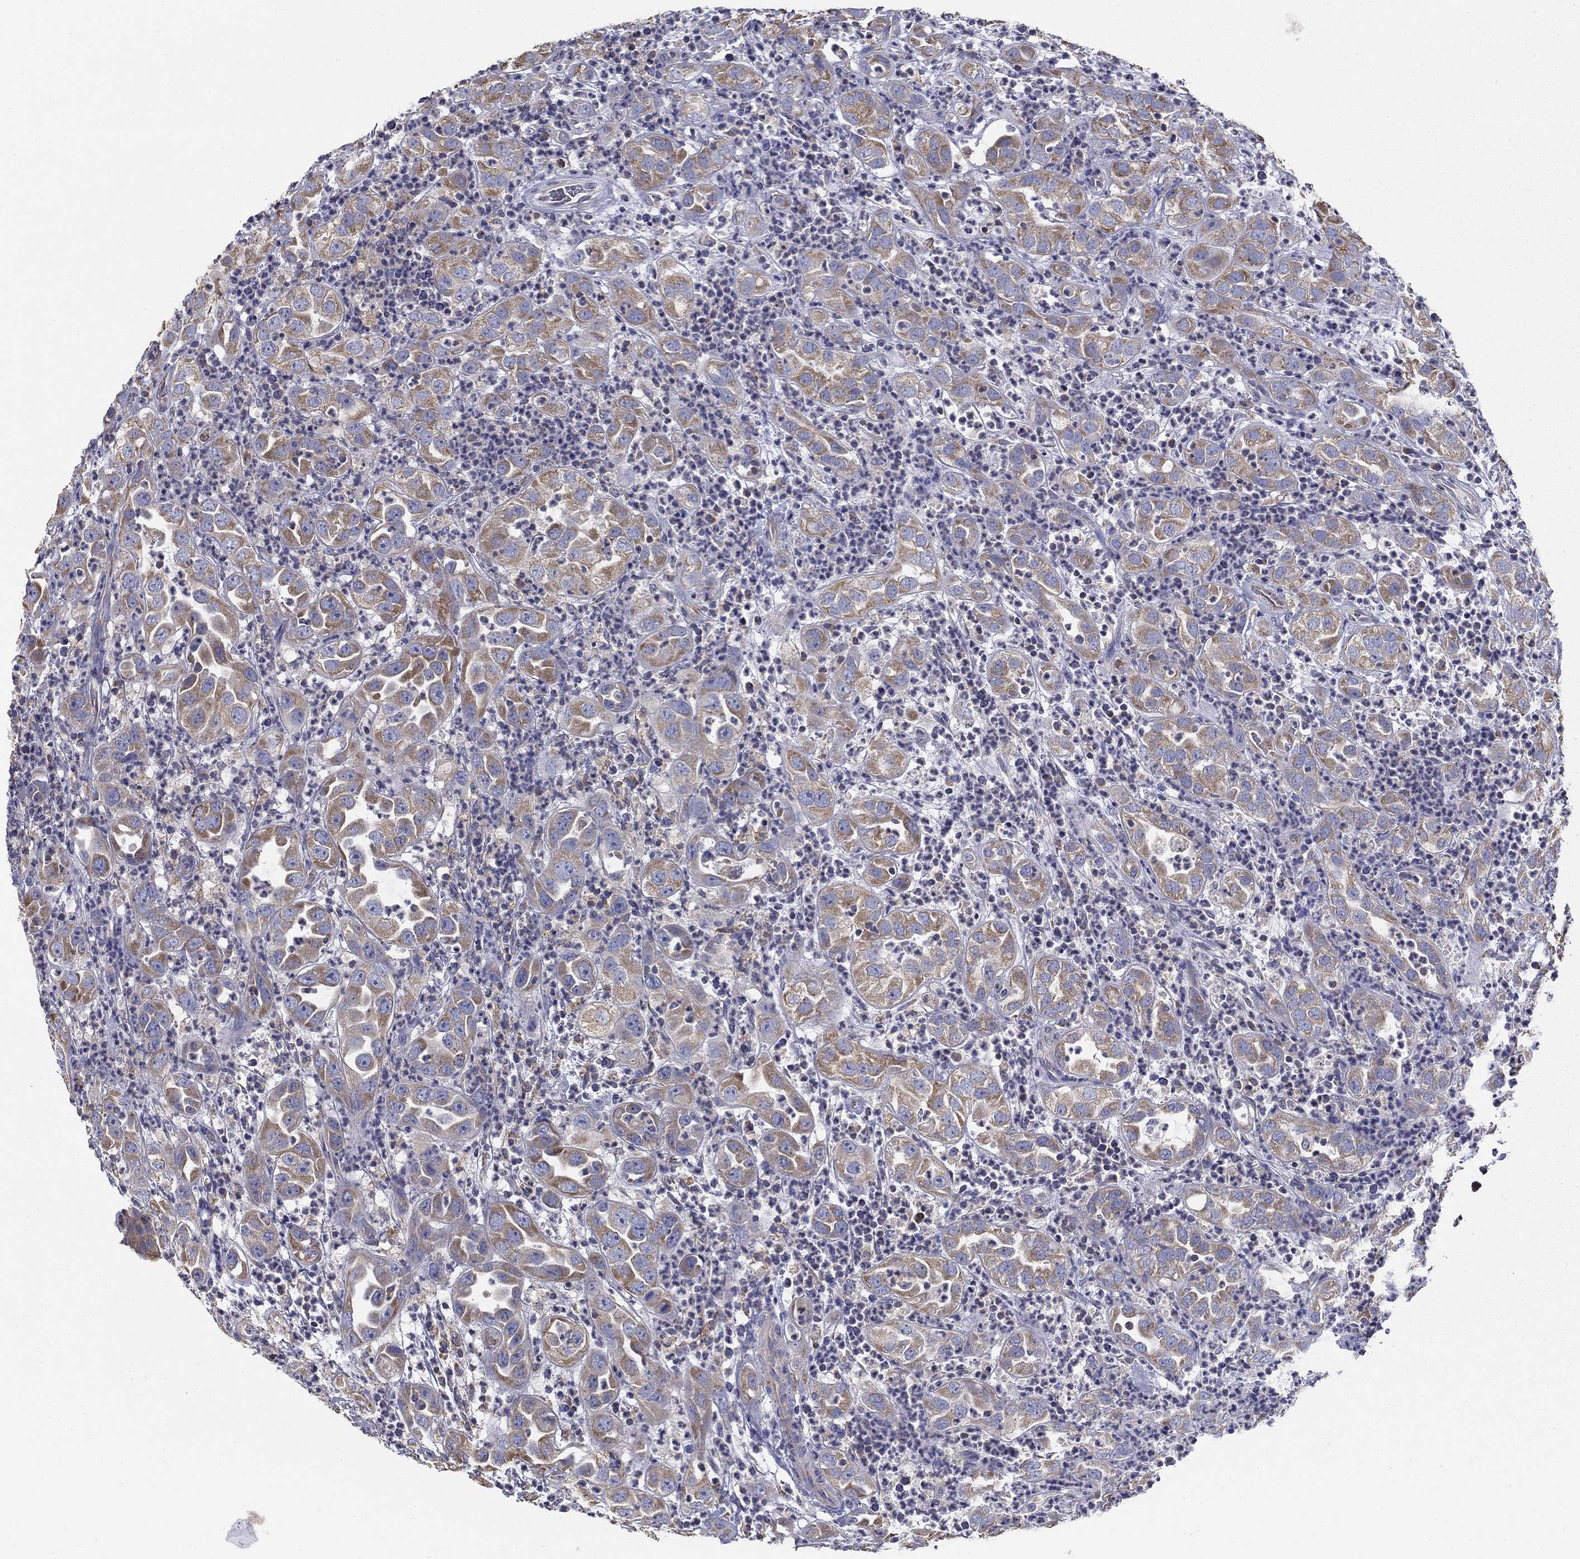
{"staining": {"intensity": "moderate", "quantity": "25%-75%", "location": "cytoplasmic/membranous"}, "tissue": "urothelial cancer", "cell_type": "Tumor cells", "image_type": "cancer", "snomed": [{"axis": "morphology", "description": "Urothelial carcinoma, High grade"}, {"axis": "topography", "description": "Urinary bladder"}], "caption": "Tumor cells display medium levels of moderate cytoplasmic/membranous expression in approximately 25%-75% of cells in high-grade urothelial carcinoma.", "gene": "NME5", "patient": {"sex": "female", "age": 41}}